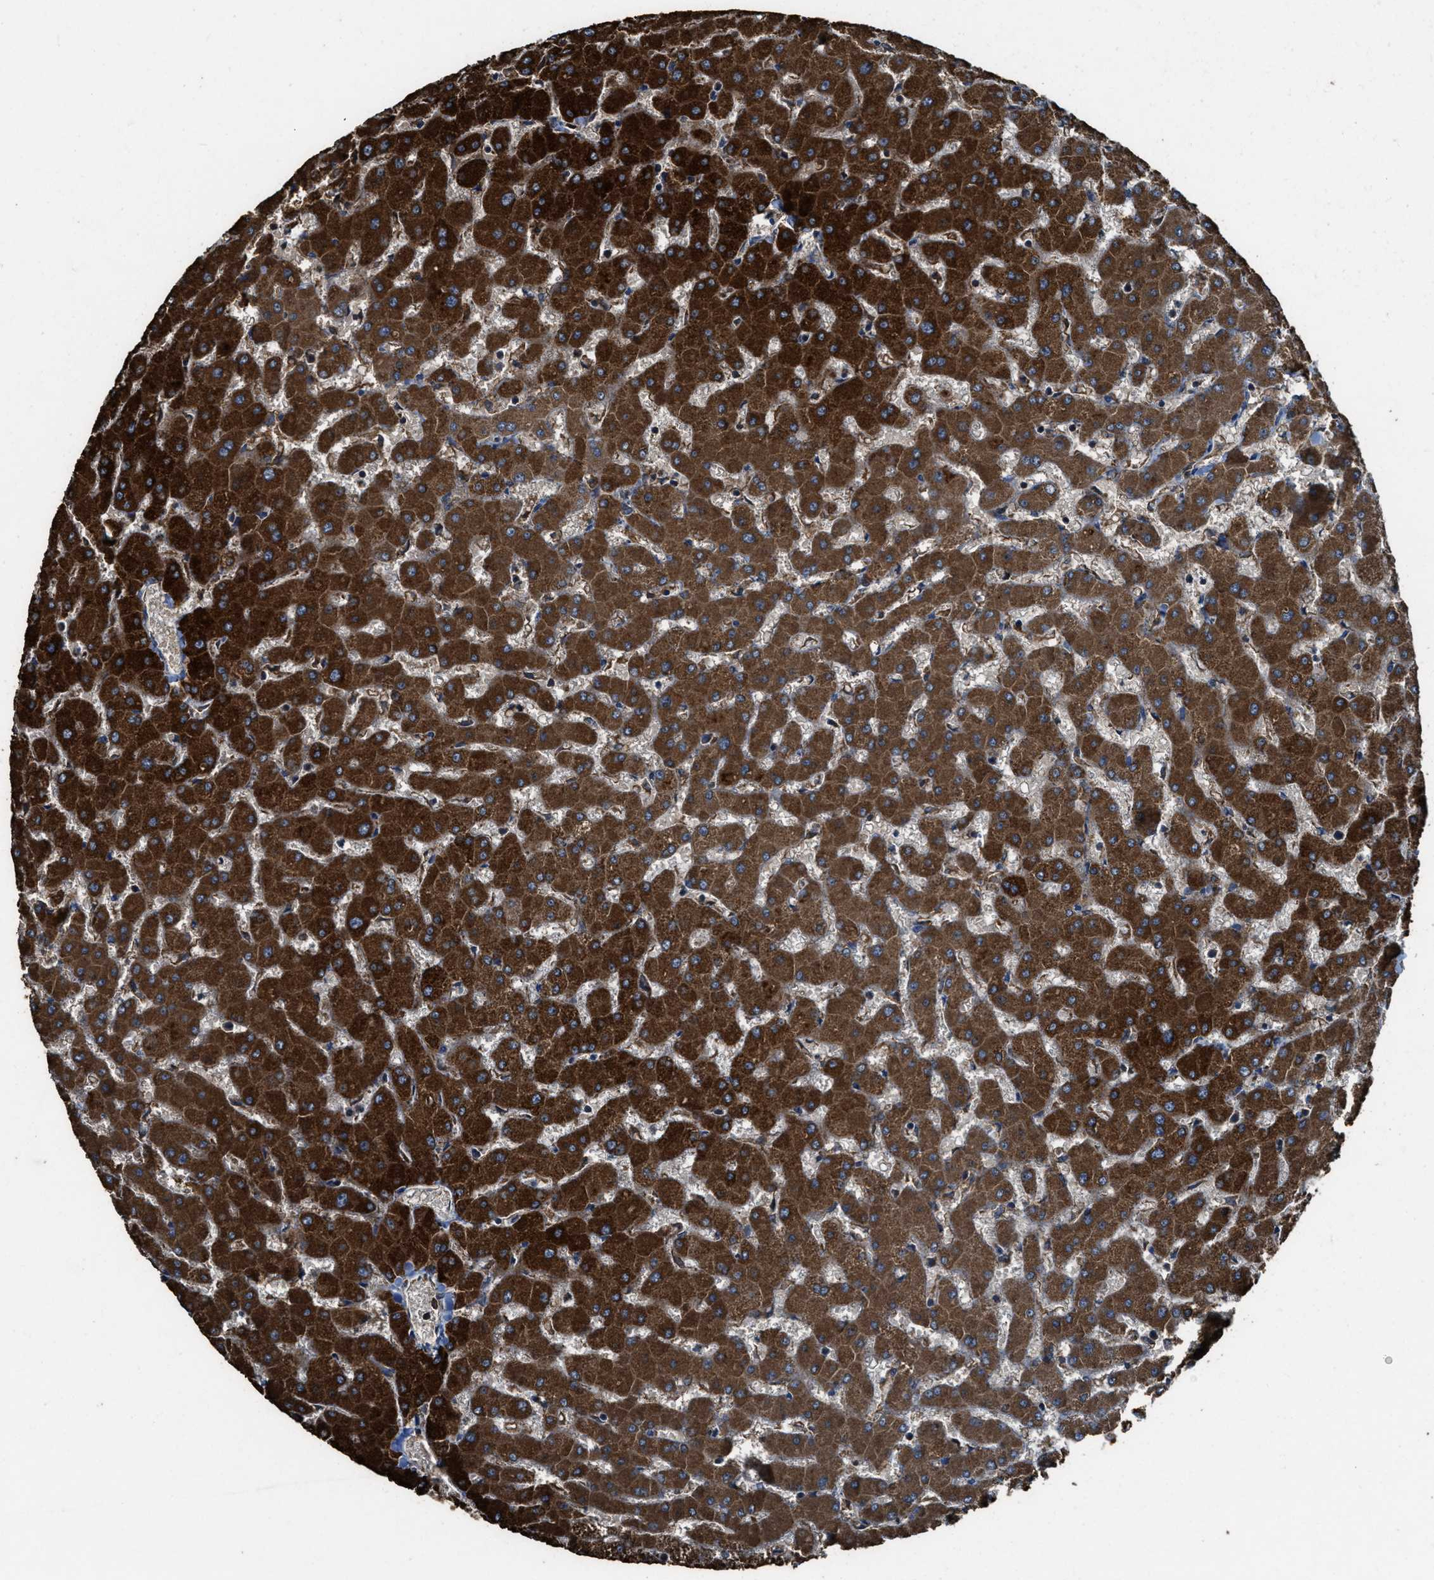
{"staining": {"intensity": "strong", "quantity": ">75%", "location": "cytoplasmic/membranous"}, "tissue": "liver", "cell_type": "Hepatocytes", "image_type": "normal", "snomed": [{"axis": "morphology", "description": "Normal tissue, NOS"}, {"axis": "topography", "description": "Liver"}], "caption": "This is a micrograph of immunohistochemistry staining of unremarkable liver, which shows strong positivity in the cytoplasmic/membranous of hepatocytes.", "gene": "MAP3K8", "patient": {"sex": "female", "age": 63}}